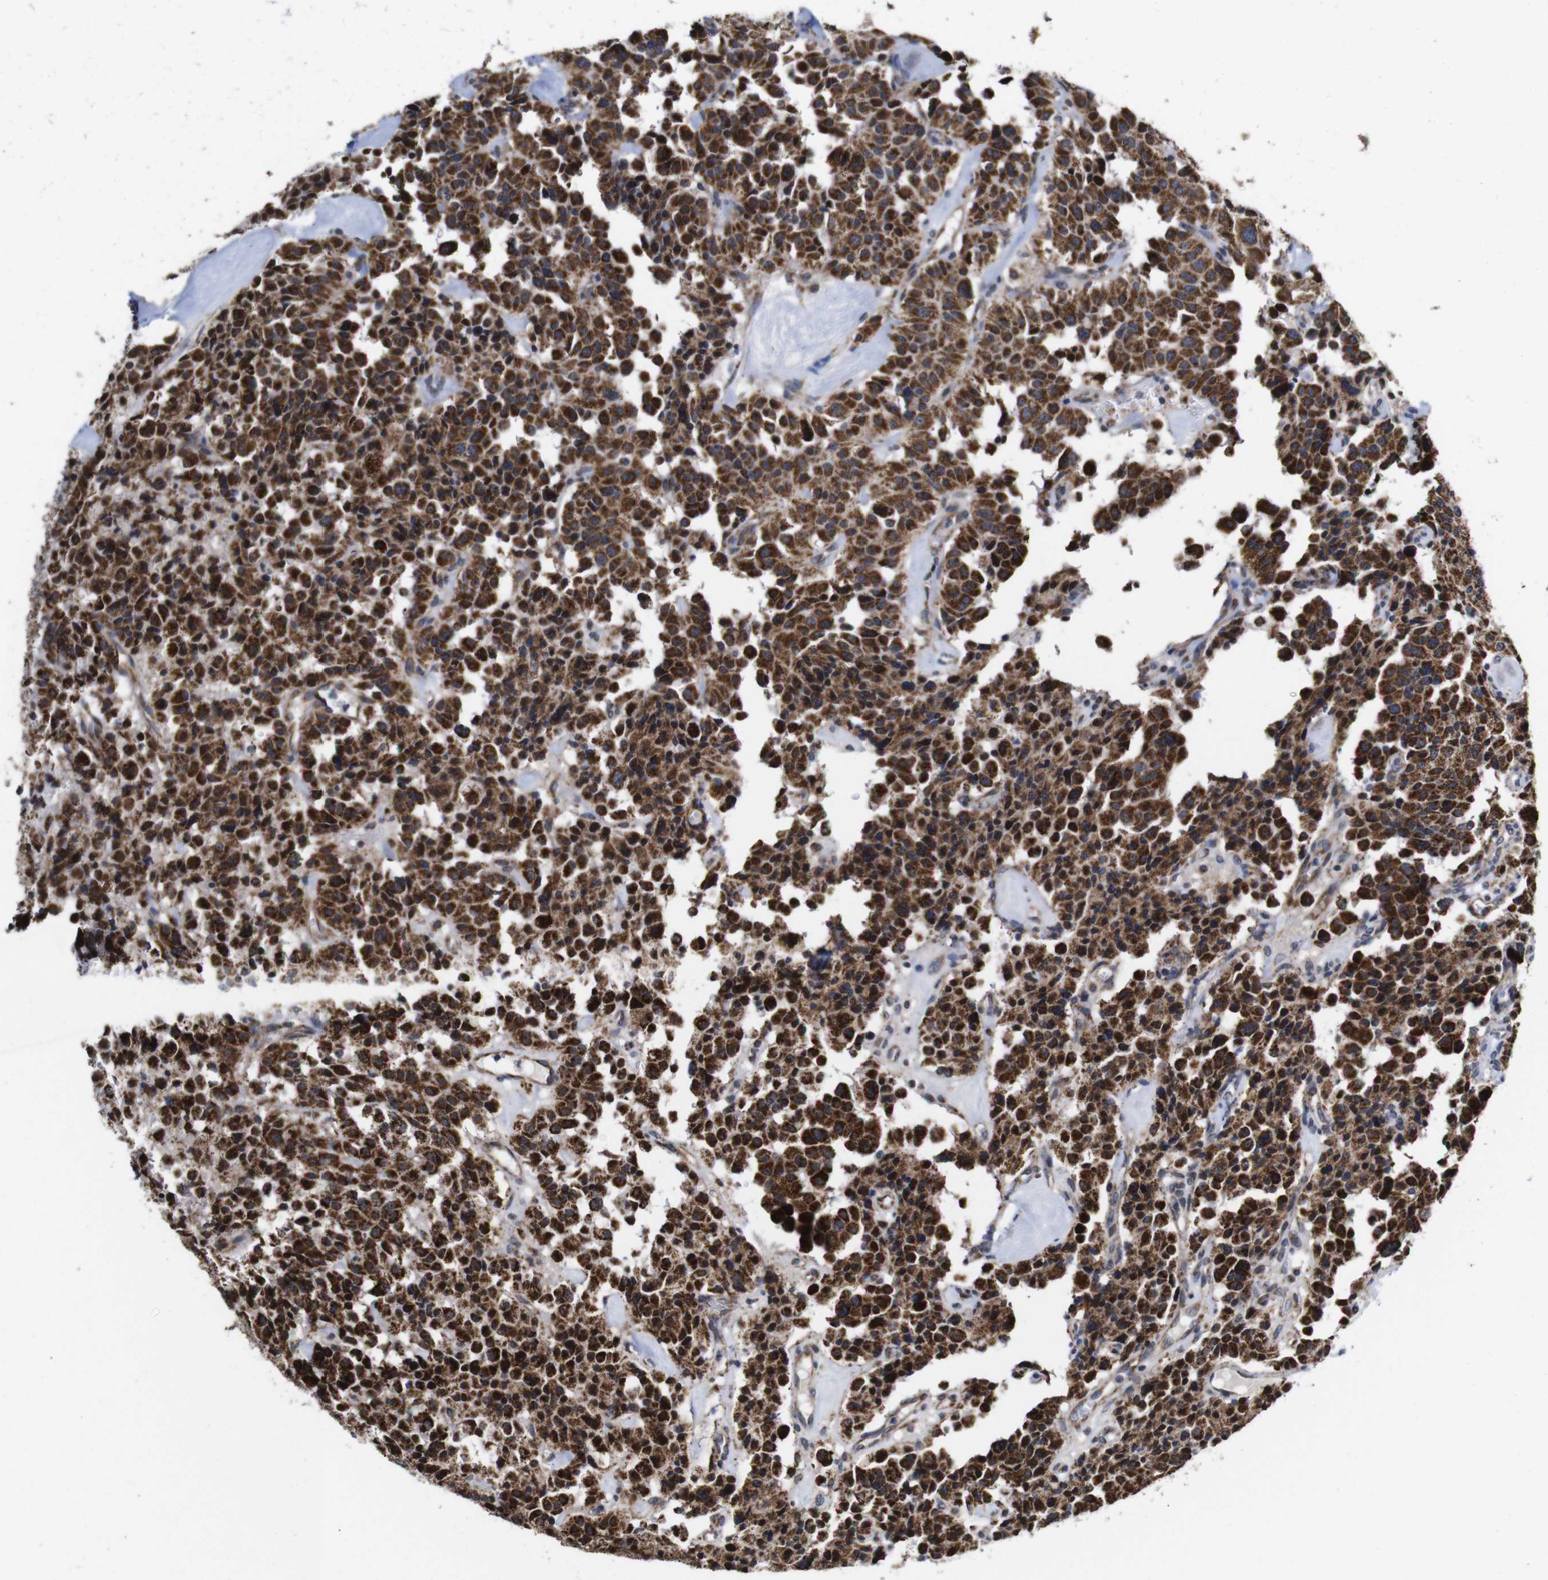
{"staining": {"intensity": "strong", "quantity": ">75%", "location": "cytoplasmic/membranous"}, "tissue": "carcinoid", "cell_type": "Tumor cells", "image_type": "cancer", "snomed": [{"axis": "morphology", "description": "Carcinoid, malignant, NOS"}, {"axis": "topography", "description": "Lung"}], "caption": "Immunohistochemistry (IHC) (DAB) staining of carcinoid (malignant) shows strong cytoplasmic/membranous protein staining in approximately >75% of tumor cells.", "gene": "C17orf80", "patient": {"sex": "male", "age": 30}}